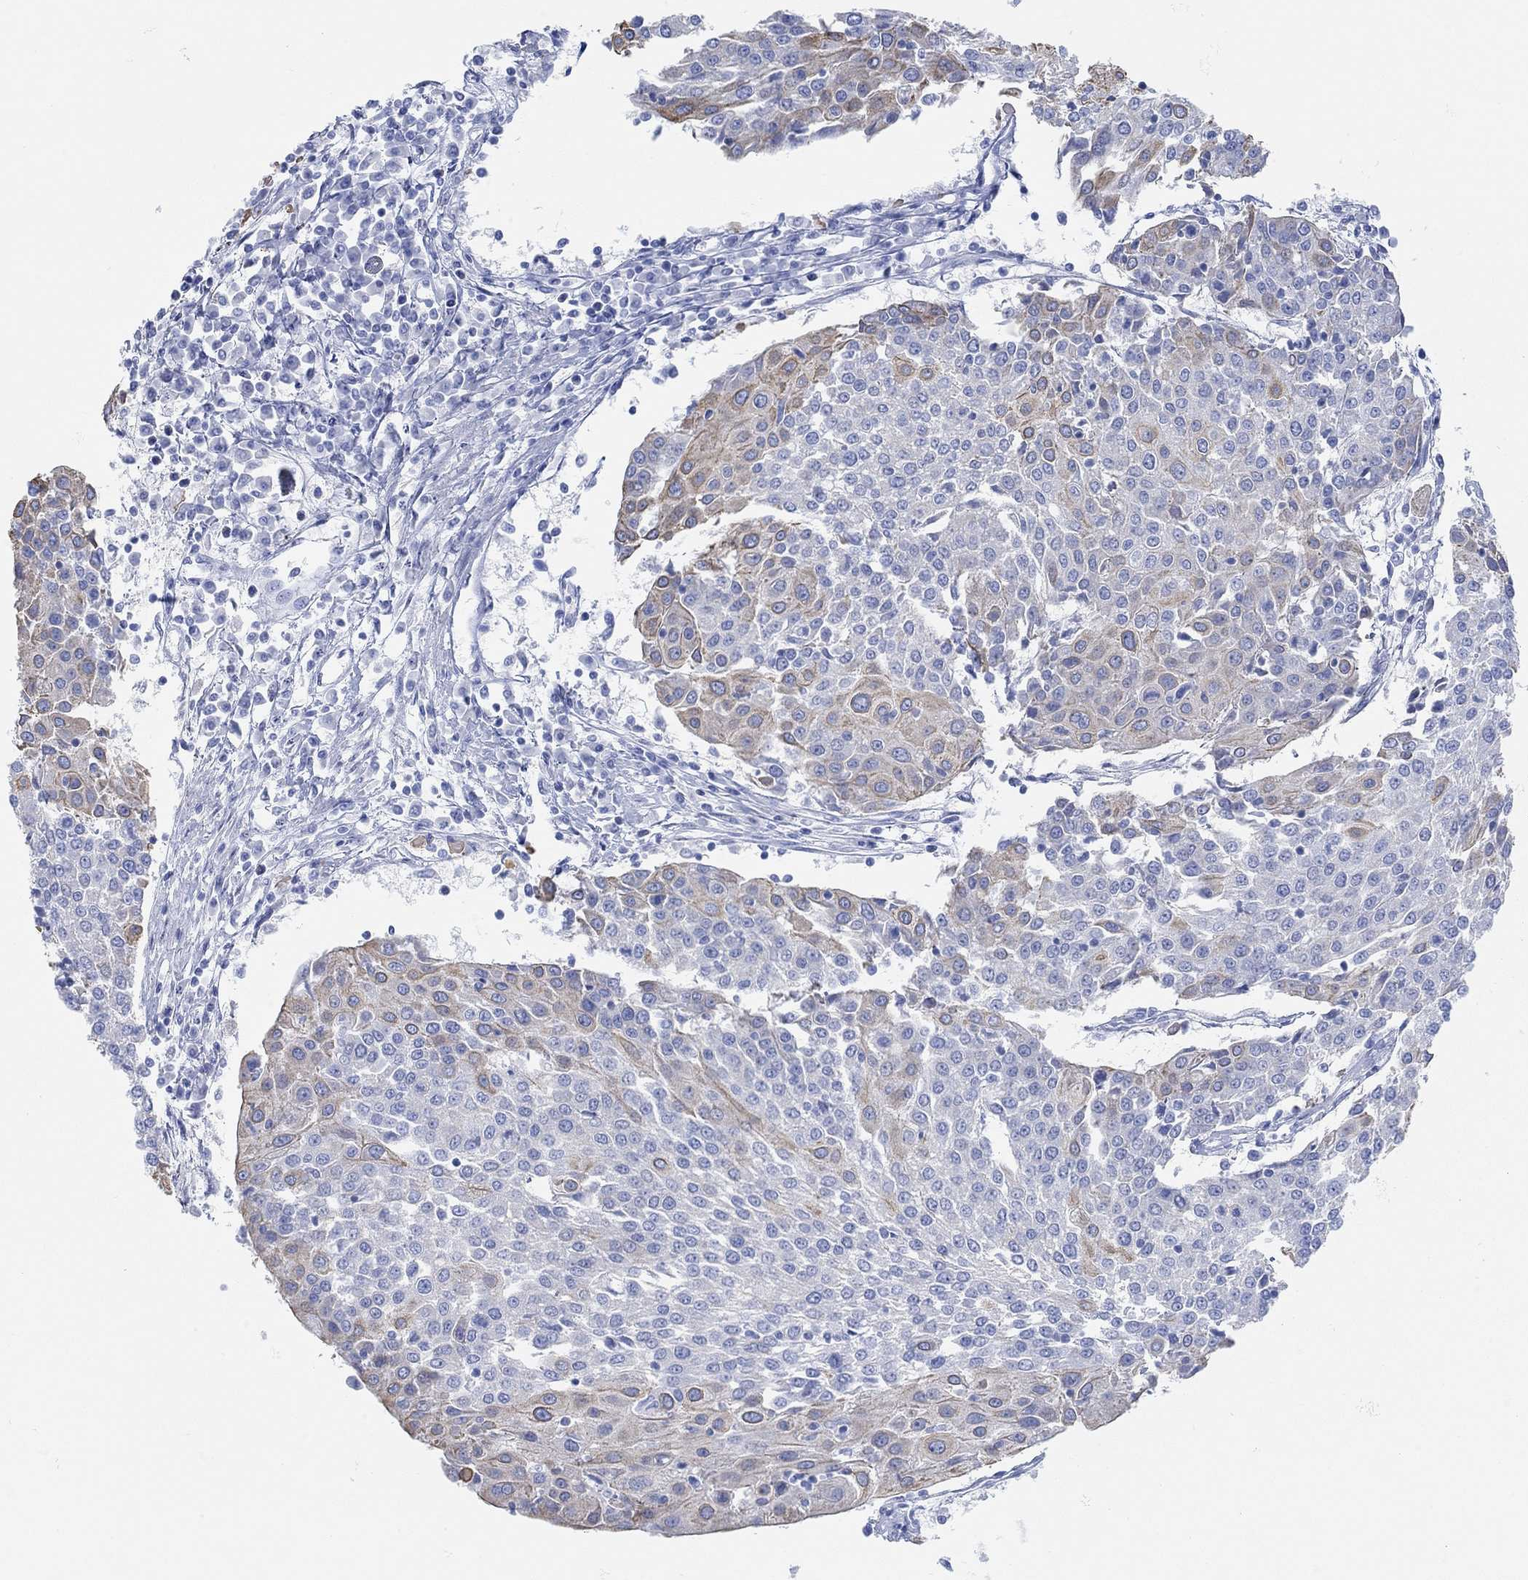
{"staining": {"intensity": "moderate", "quantity": "<25%", "location": "cytoplasmic/membranous"}, "tissue": "urothelial cancer", "cell_type": "Tumor cells", "image_type": "cancer", "snomed": [{"axis": "morphology", "description": "Urothelial carcinoma, High grade"}, {"axis": "topography", "description": "Urinary bladder"}], "caption": "Immunohistochemistry (IHC) image of neoplastic tissue: human urothelial cancer stained using immunohistochemistry reveals low levels of moderate protein expression localized specifically in the cytoplasmic/membranous of tumor cells, appearing as a cytoplasmic/membranous brown color.", "gene": "AK8", "patient": {"sex": "female", "age": 85}}